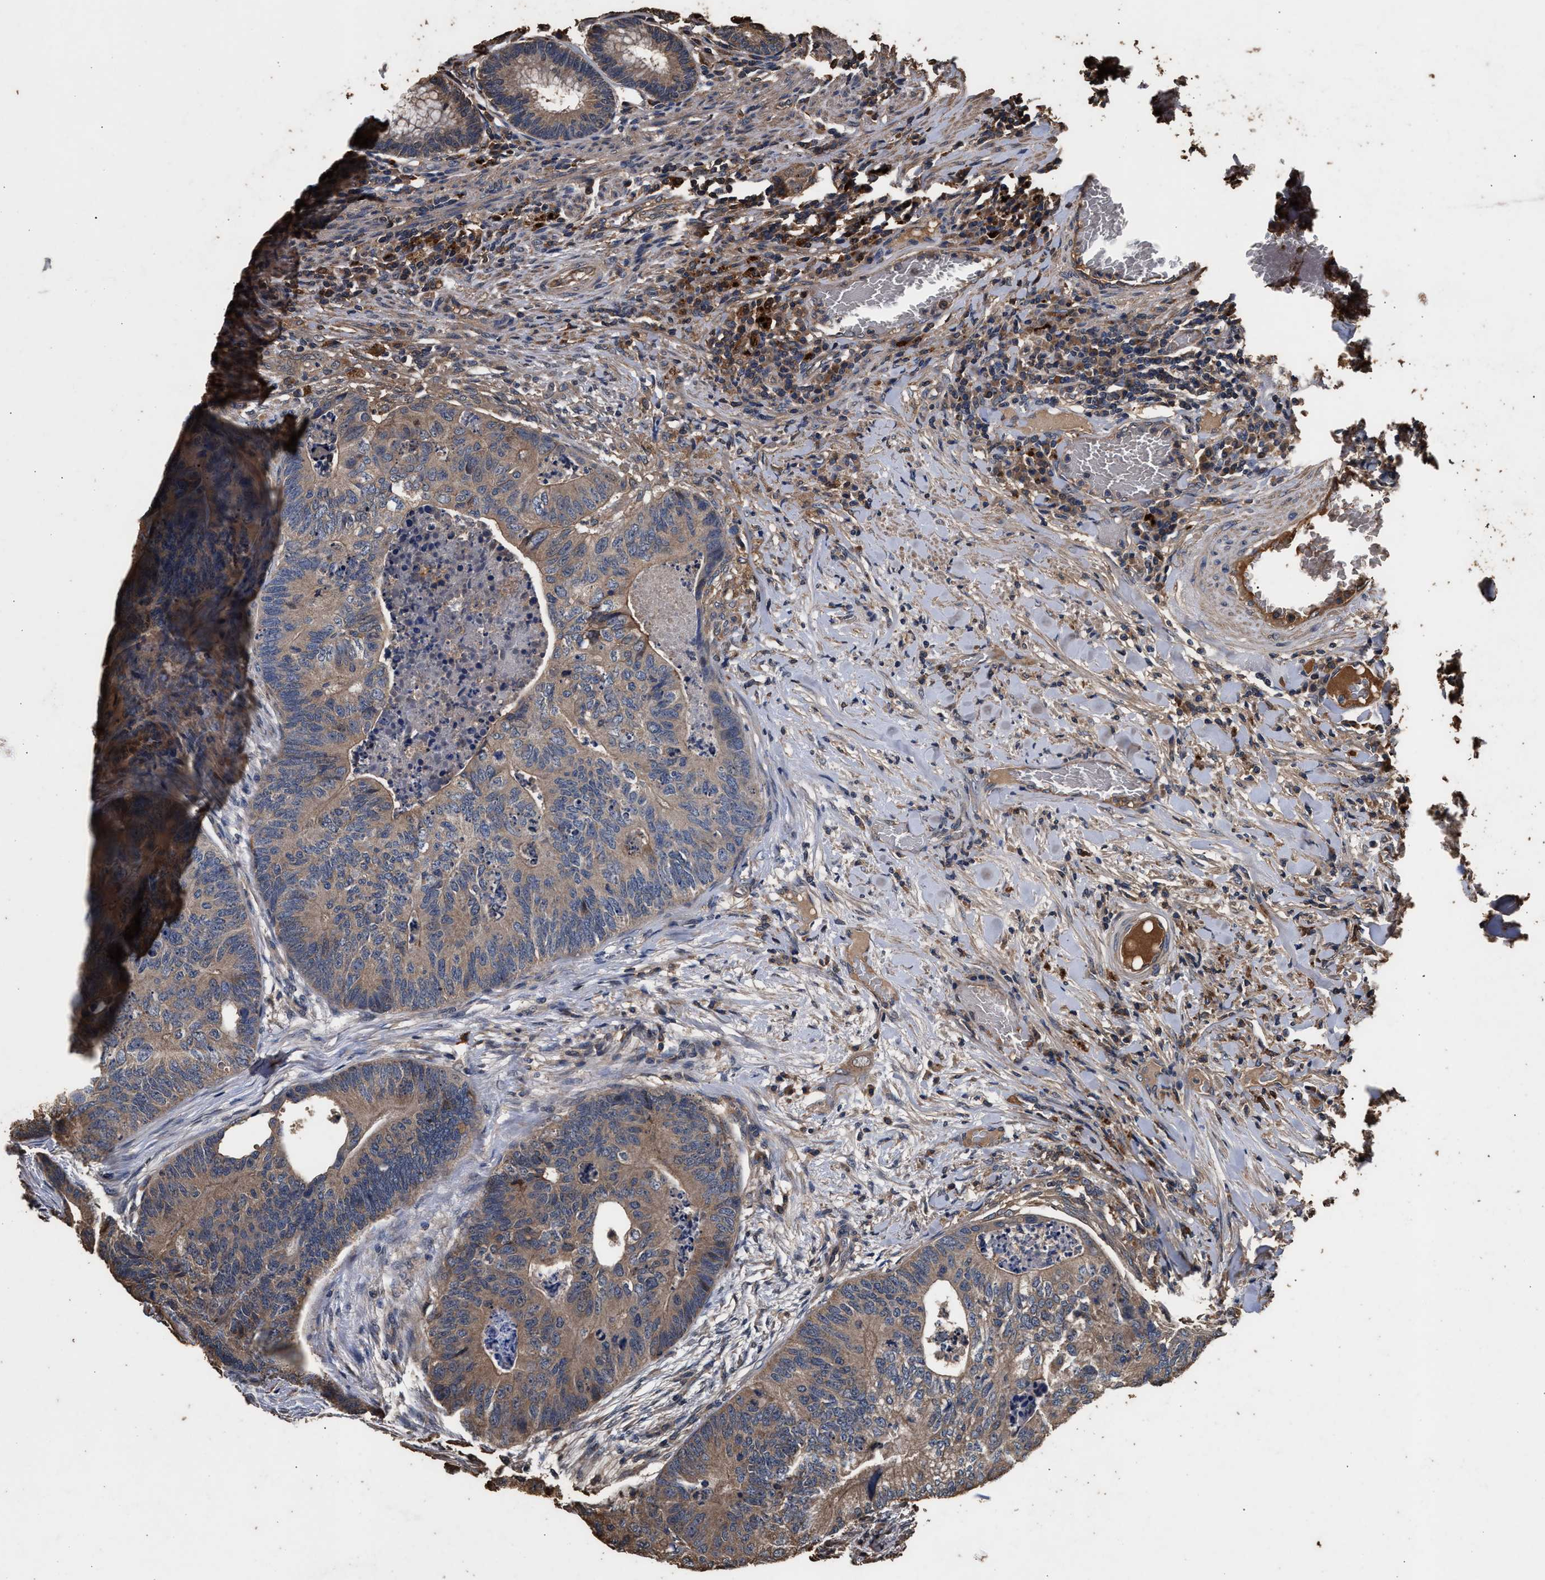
{"staining": {"intensity": "weak", "quantity": "25%-75%", "location": "cytoplasmic/membranous"}, "tissue": "colorectal cancer", "cell_type": "Tumor cells", "image_type": "cancer", "snomed": [{"axis": "morphology", "description": "Adenocarcinoma, NOS"}, {"axis": "topography", "description": "Colon"}], "caption": "Immunohistochemistry (IHC) image of neoplastic tissue: colorectal cancer stained using immunohistochemistry (IHC) reveals low levels of weak protein expression localized specifically in the cytoplasmic/membranous of tumor cells, appearing as a cytoplasmic/membranous brown color.", "gene": "KYAT1", "patient": {"sex": "female", "age": 67}}